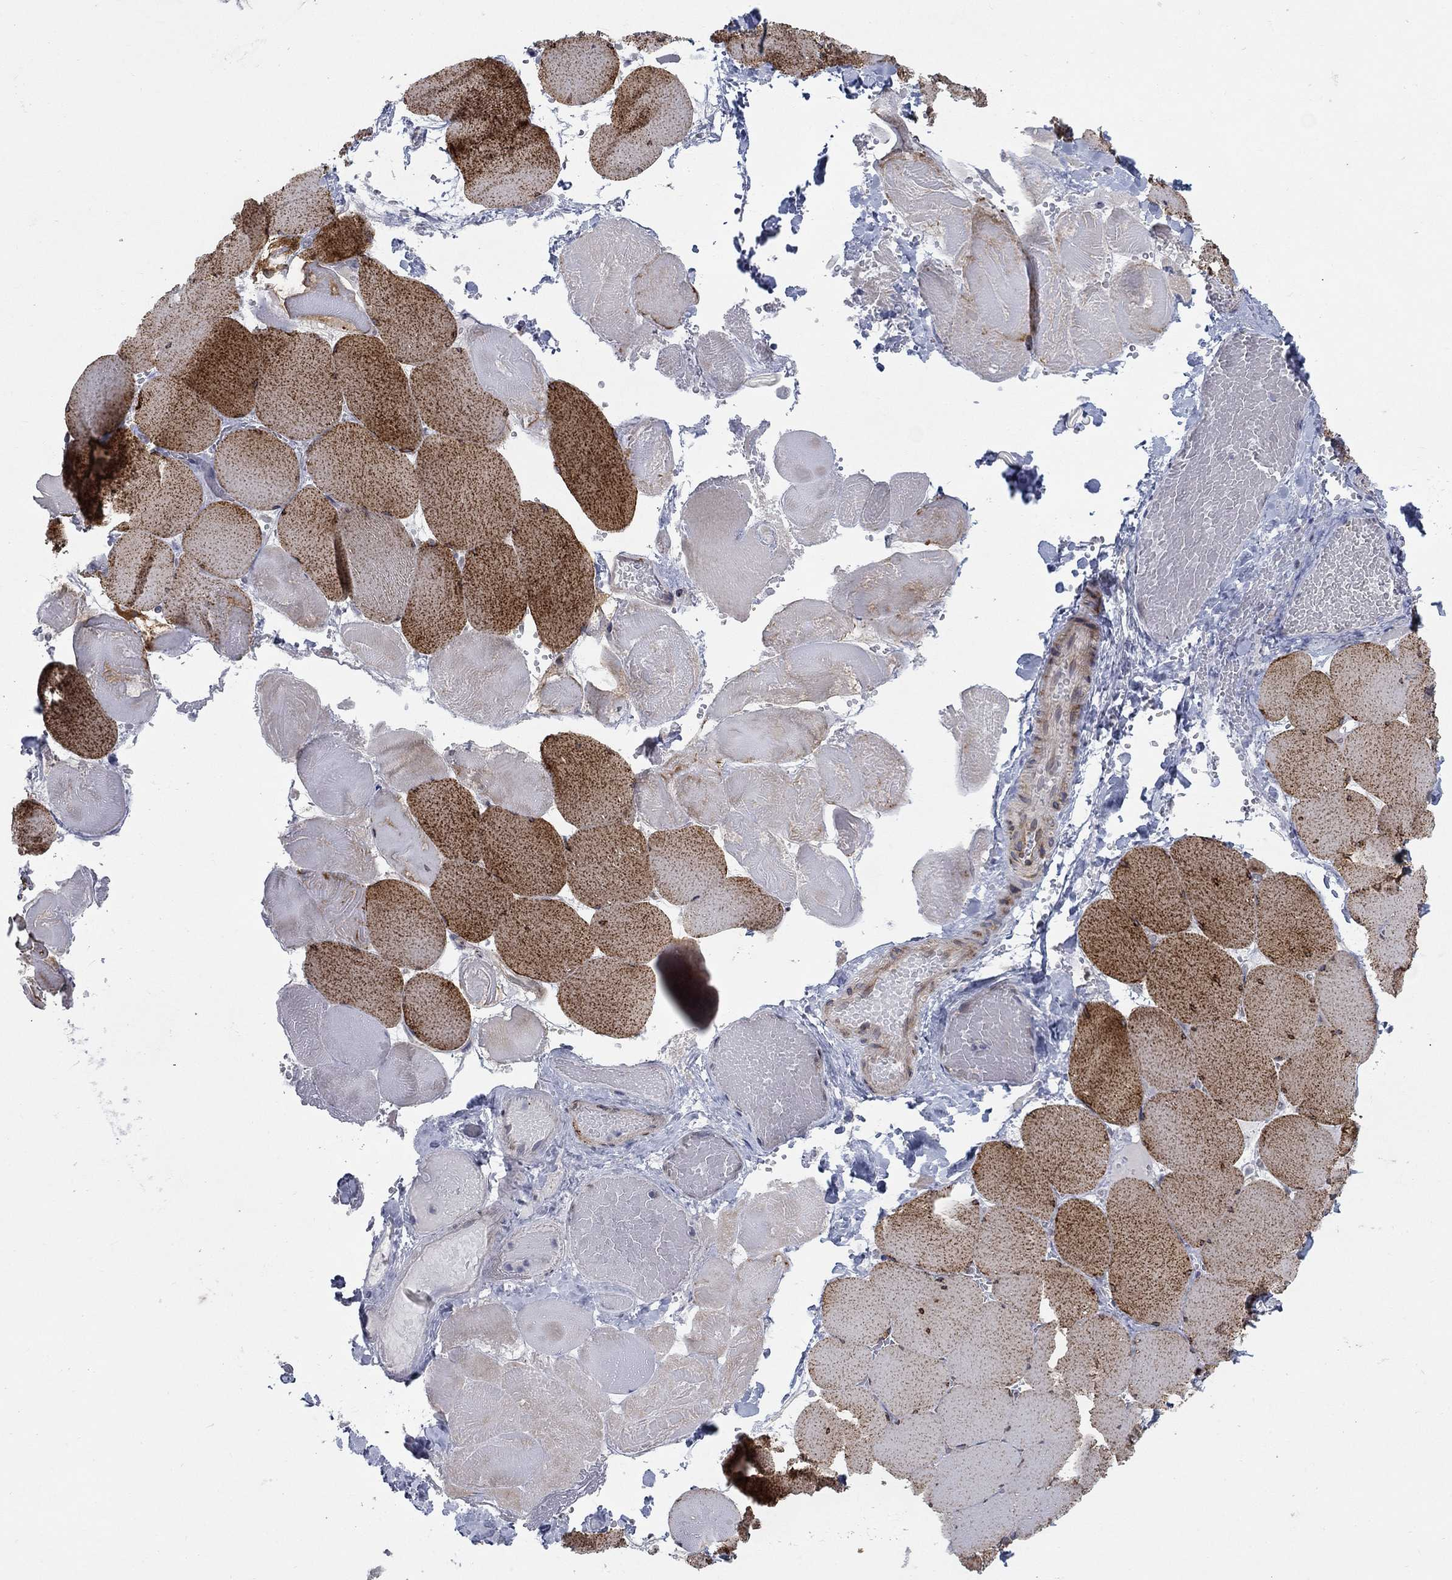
{"staining": {"intensity": "strong", "quantity": "25%-75%", "location": "cytoplasmic/membranous"}, "tissue": "skeletal muscle", "cell_type": "Myocytes", "image_type": "normal", "snomed": [{"axis": "morphology", "description": "Normal tissue, NOS"}, {"axis": "morphology", "description": "Malignant melanoma, Metastatic site"}, {"axis": "topography", "description": "Skeletal muscle"}], "caption": "Immunohistochemical staining of normal skeletal muscle exhibits high levels of strong cytoplasmic/membranous positivity in approximately 25%-75% of myocytes.", "gene": "FXR1", "patient": {"sex": "male", "age": 50}}